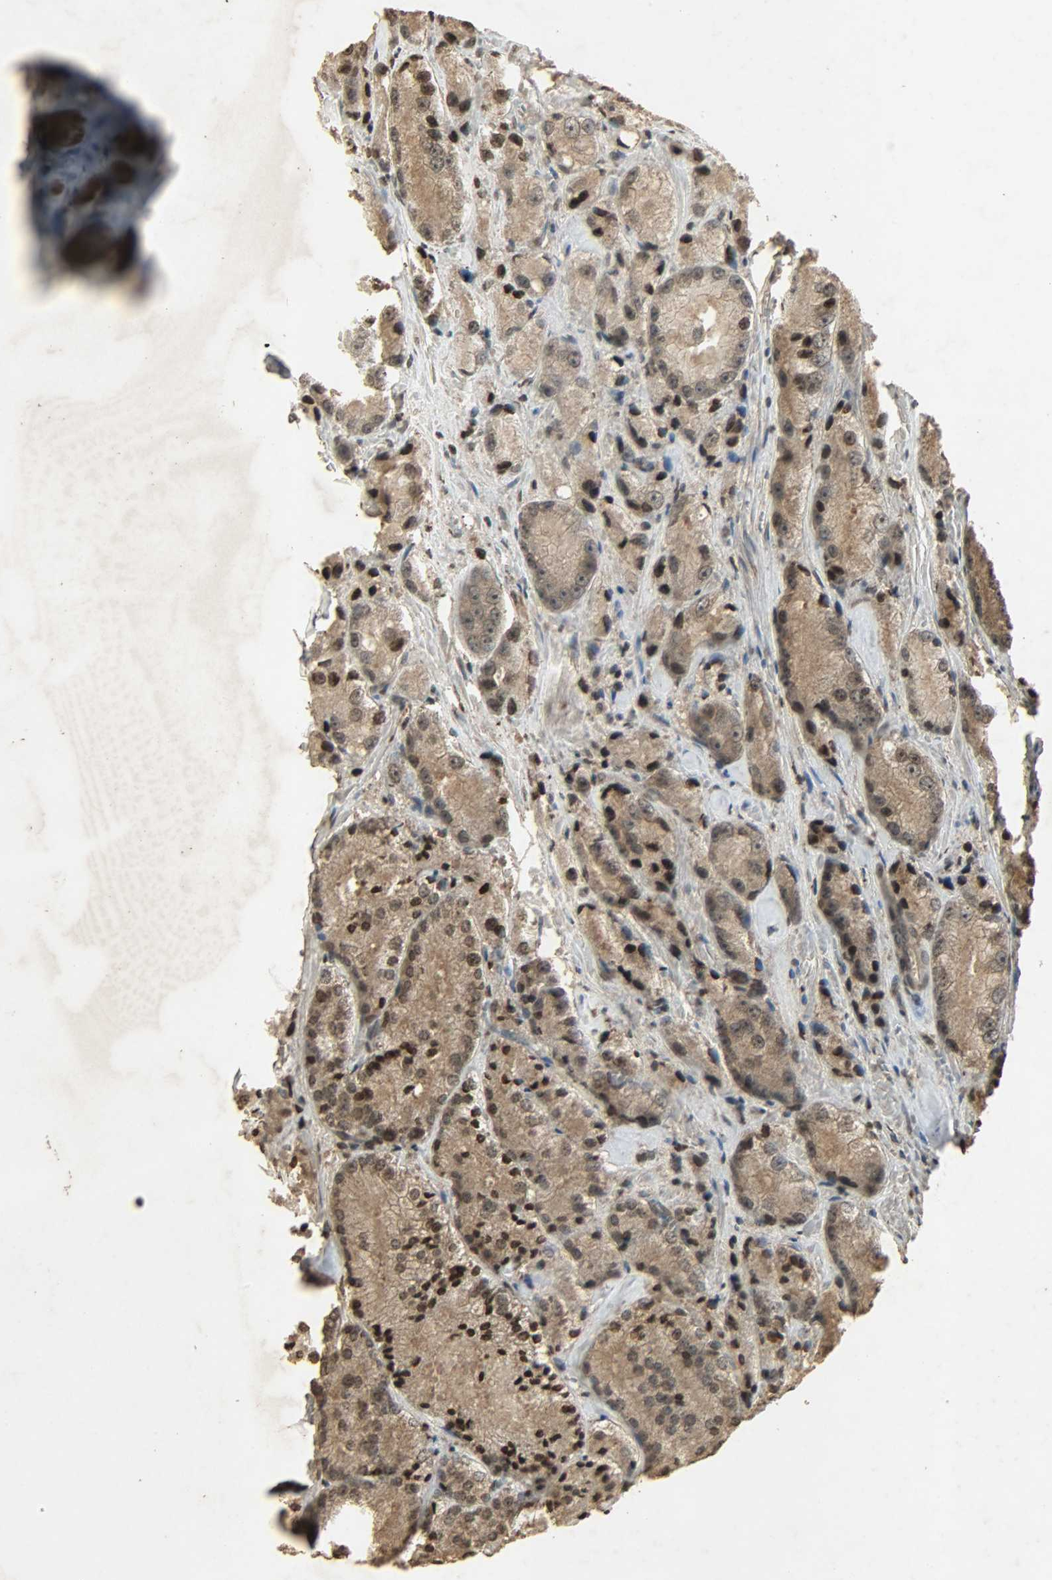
{"staining": {"intensity": "strong", "quantity": ">75%", "location": "cytoplasmic/membranous,nuclear"}, "tissue": "prostate cancer", "cell_type": "Tumor cells", "image_type": "cancer", "snomed": [{"axis": "morphology", "description": "Adenocarcinoma, Low grade"}, {"axis": "topography", "description": "Prostate"}], "caption": "Prostate low-grade adenocarcinoma stained for a protein (brown) exhibits strong cytoplasmic/membranous and nuclear positive staining in about >75% of tumor cells.", "gene": "PPP3R1", "patient": {"sex": "male", "age": 64}}